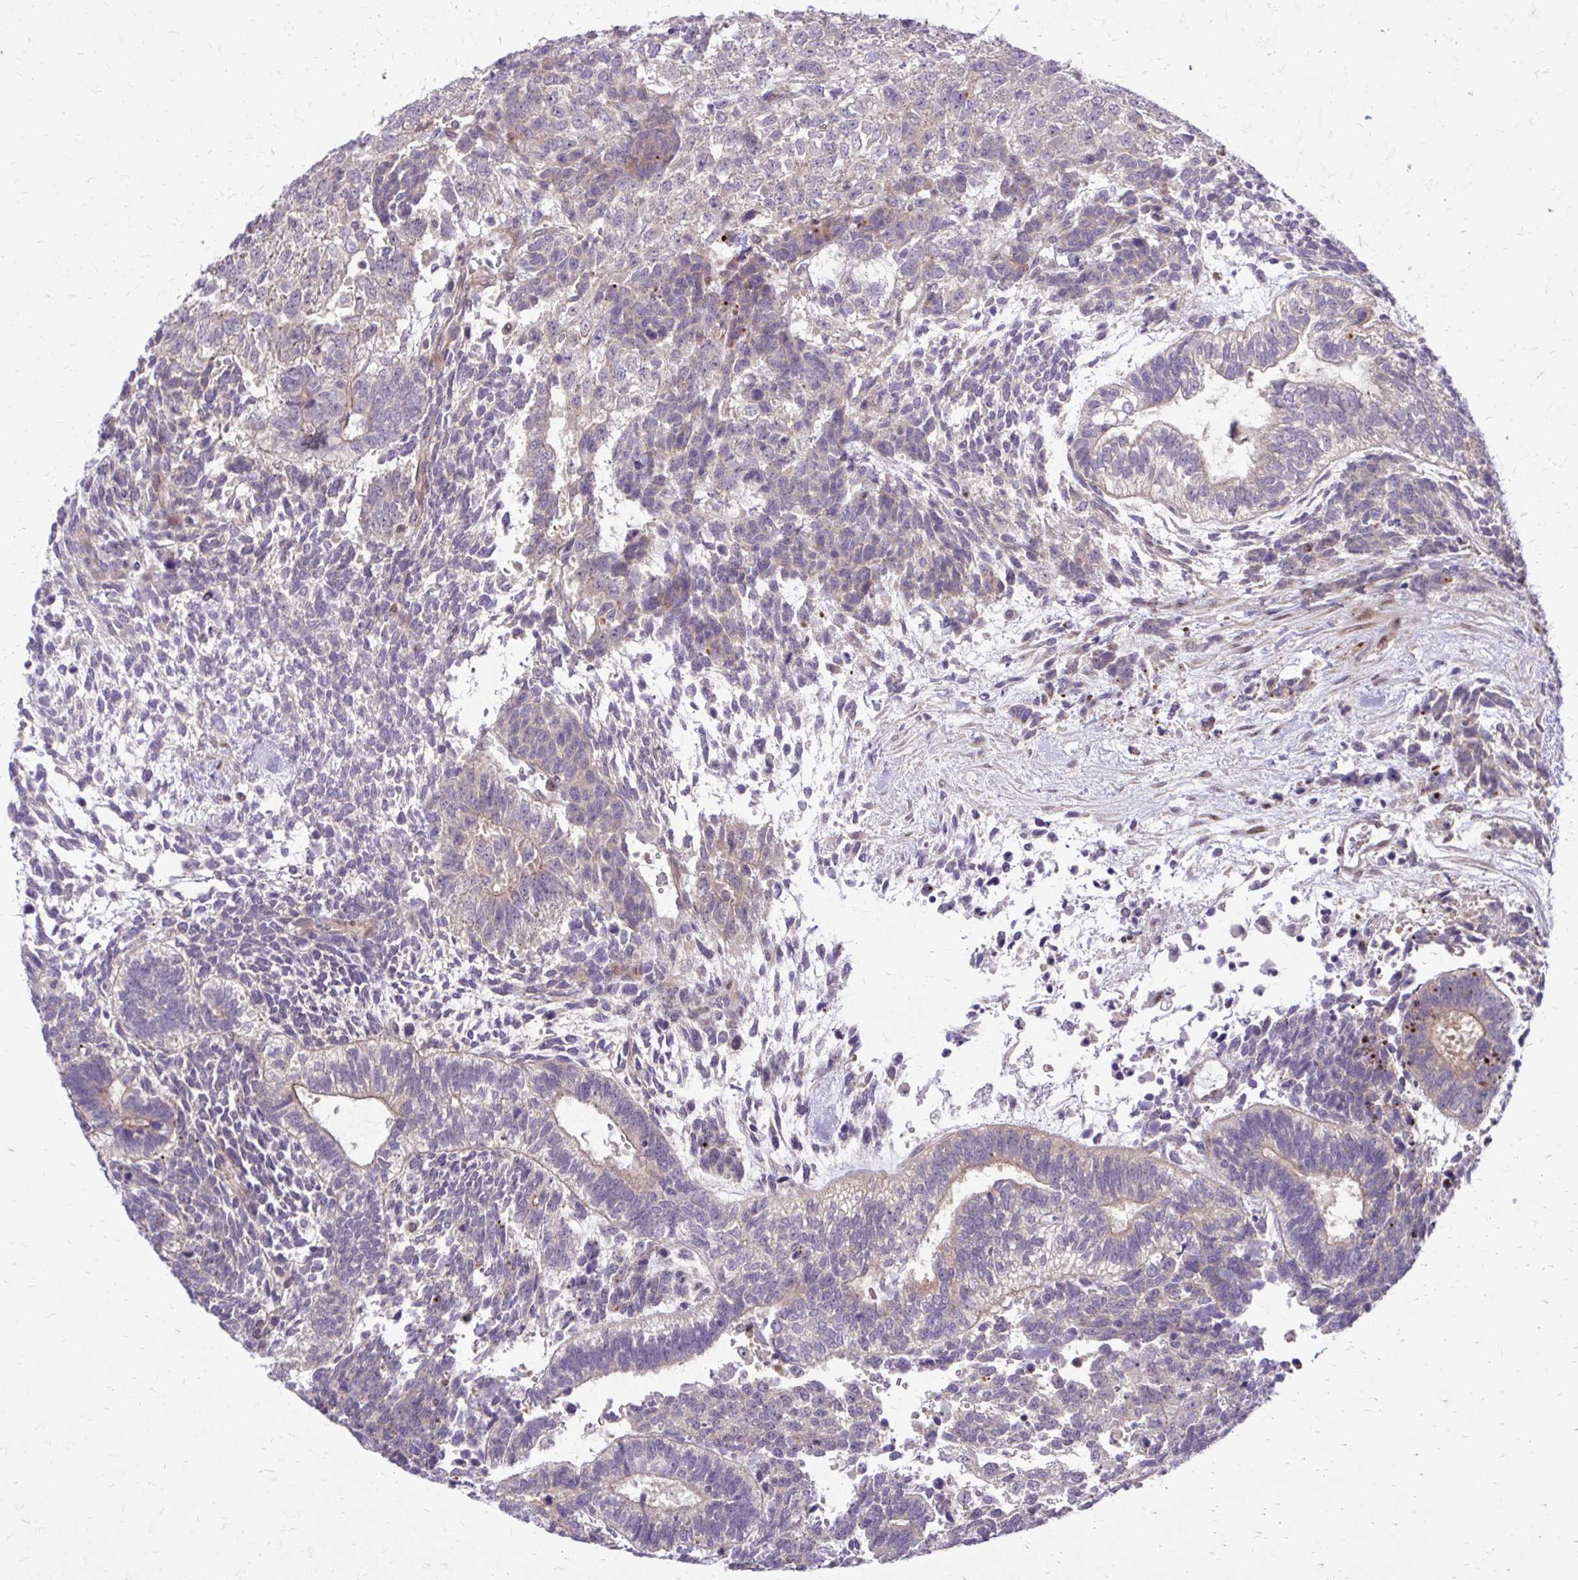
{"staining": {"intensity": "weak", "quantity": "<25%", "location": "cytoplasmic/membranous"}, "tissue": "testis cancer", "cell_type": "Tumor cells", "image_type": "cancer", "snomed": [{"axis": "morphology", "description": "Carcinoma, Embryonal, NOS"}, {"axis": "topography", "description": "Testis"}], "caption": "High power microscopy micrograph of an immunohistochemistry (IHC) micrograph of embryonal carcinoma (testis), revealing no significant staining in tumor cells.", "gene": "PPDPFL", "patient": {"sex": "male", "age": 23}}